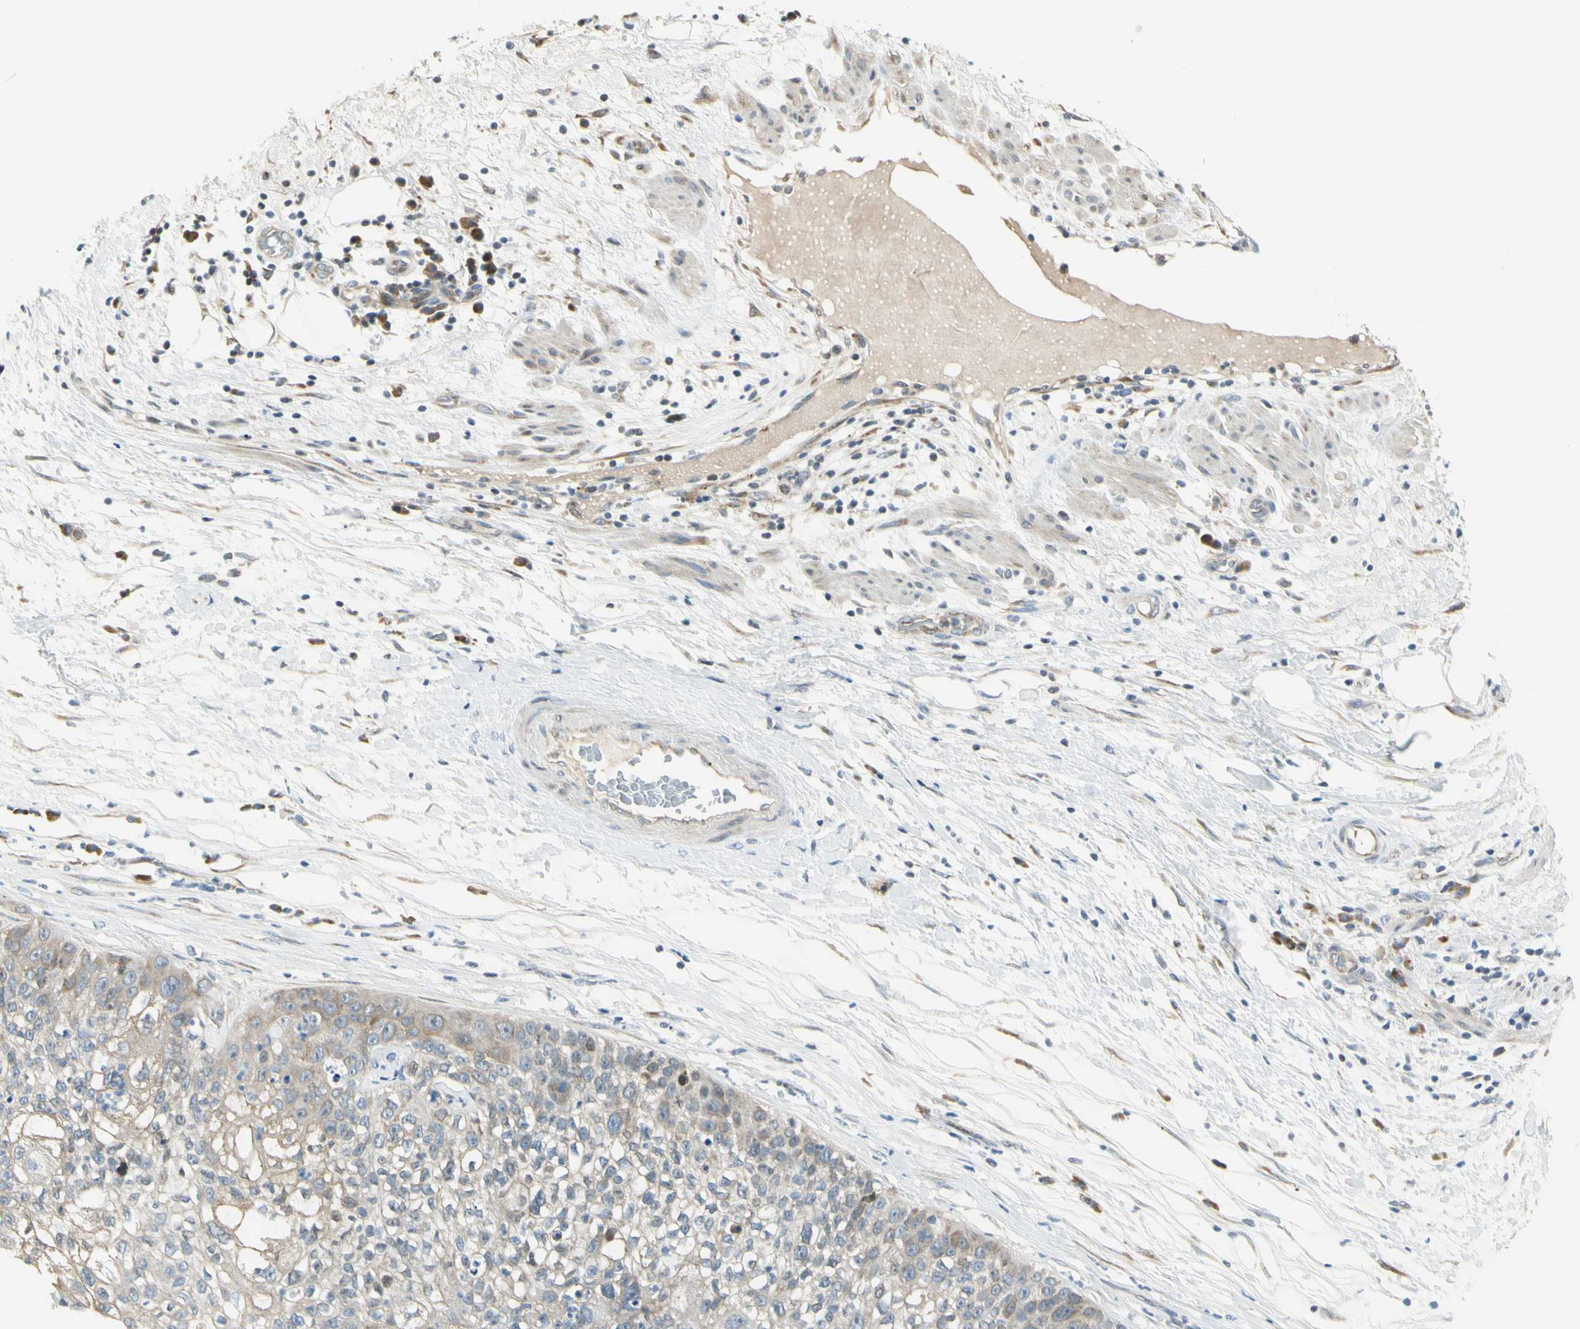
{"staining": {"intensity": "weak", "quantity": "25%-75%", "location": "cytoplasmic/membranous"}, "tissue": "lung cancer", "cell_type": "Tumor cells", "image_type": "cancer", "snomed": [{"axis": "morphology", "description": "Inflammation, NOS"}, {"axis": "morphology", "description": "Squamous cell carcinoma, NOS"}, {"axis": "topography", "description": "Lymph node"}, {"axis": "topography", "description": "Soft tissue"}, {"axis": "topography", "description": "Lung"}], "caption": "A histopathology image of lung squamous cell carcinoma stained for a protein displays weak cytoplasmic/membranous brown staining in tumor cells.", "gene": "NPDC1", "patient": {"sex": "male", "age": 66}}